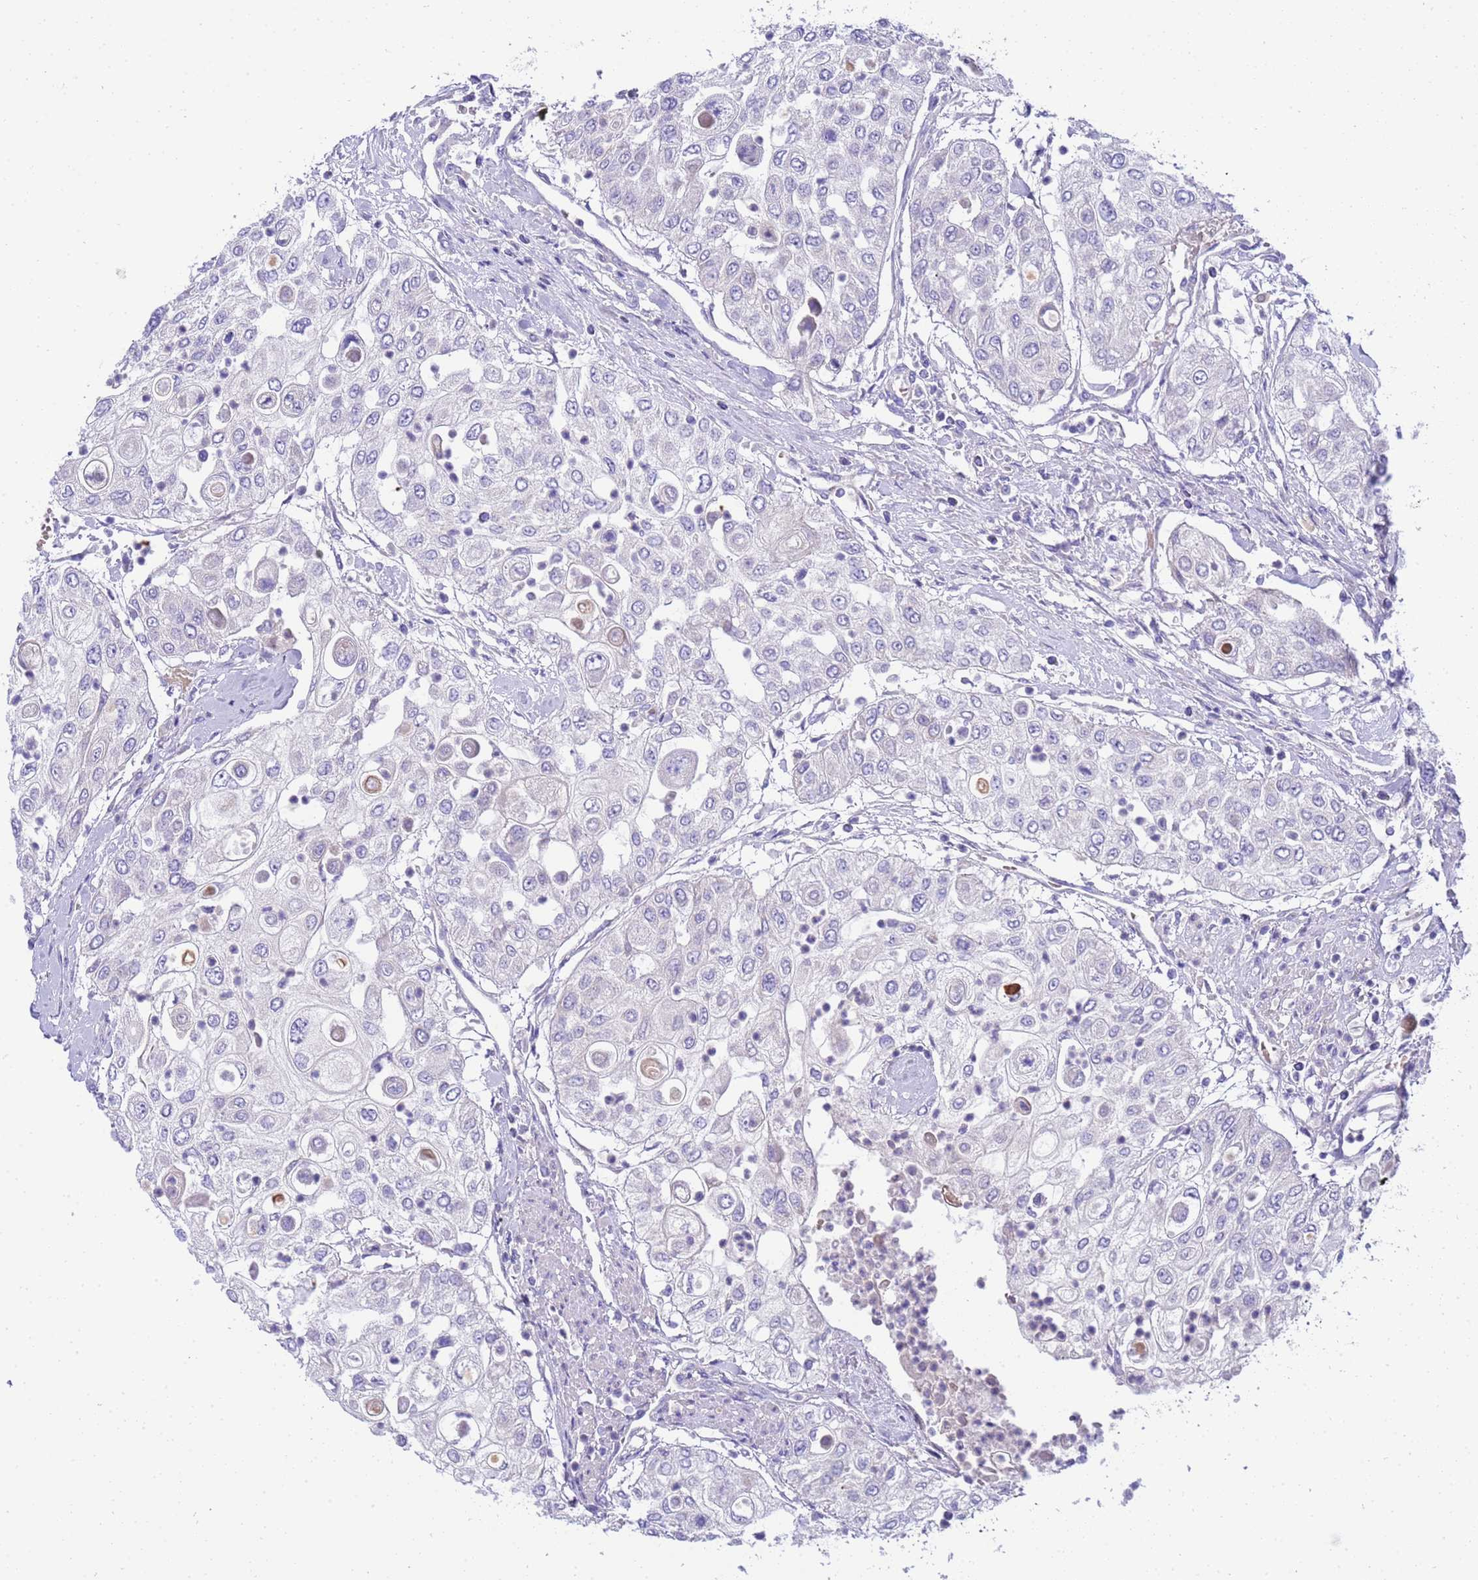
{"staining": {"intensity": "negative", "quantity": "none", "location": "none"}, "tissue": "urothelial cancer", "cell_type": "Tumor cells", "image_type": "cancer", "snomed": [{"axis": "morphology", "description": "Urothelial carcinoma, High grade"}, {"axis": "topography", "description": "Urinary bladder"}], "caption": "High magnification brightfield microscopy of urothelial cancer stained with DAB (3,3'-diaminobenzidine) (brown) and counterstained with hematoxylin (blue): tumor cells show no significant positivity. (DAB (3,3'-diaminobenzidine) immunohistochemistry (IHC) visualized using brightfield microscopy, high magnification).", "gene": "RIPPLY2", "patient": {"sex": "female", "age": 79}}